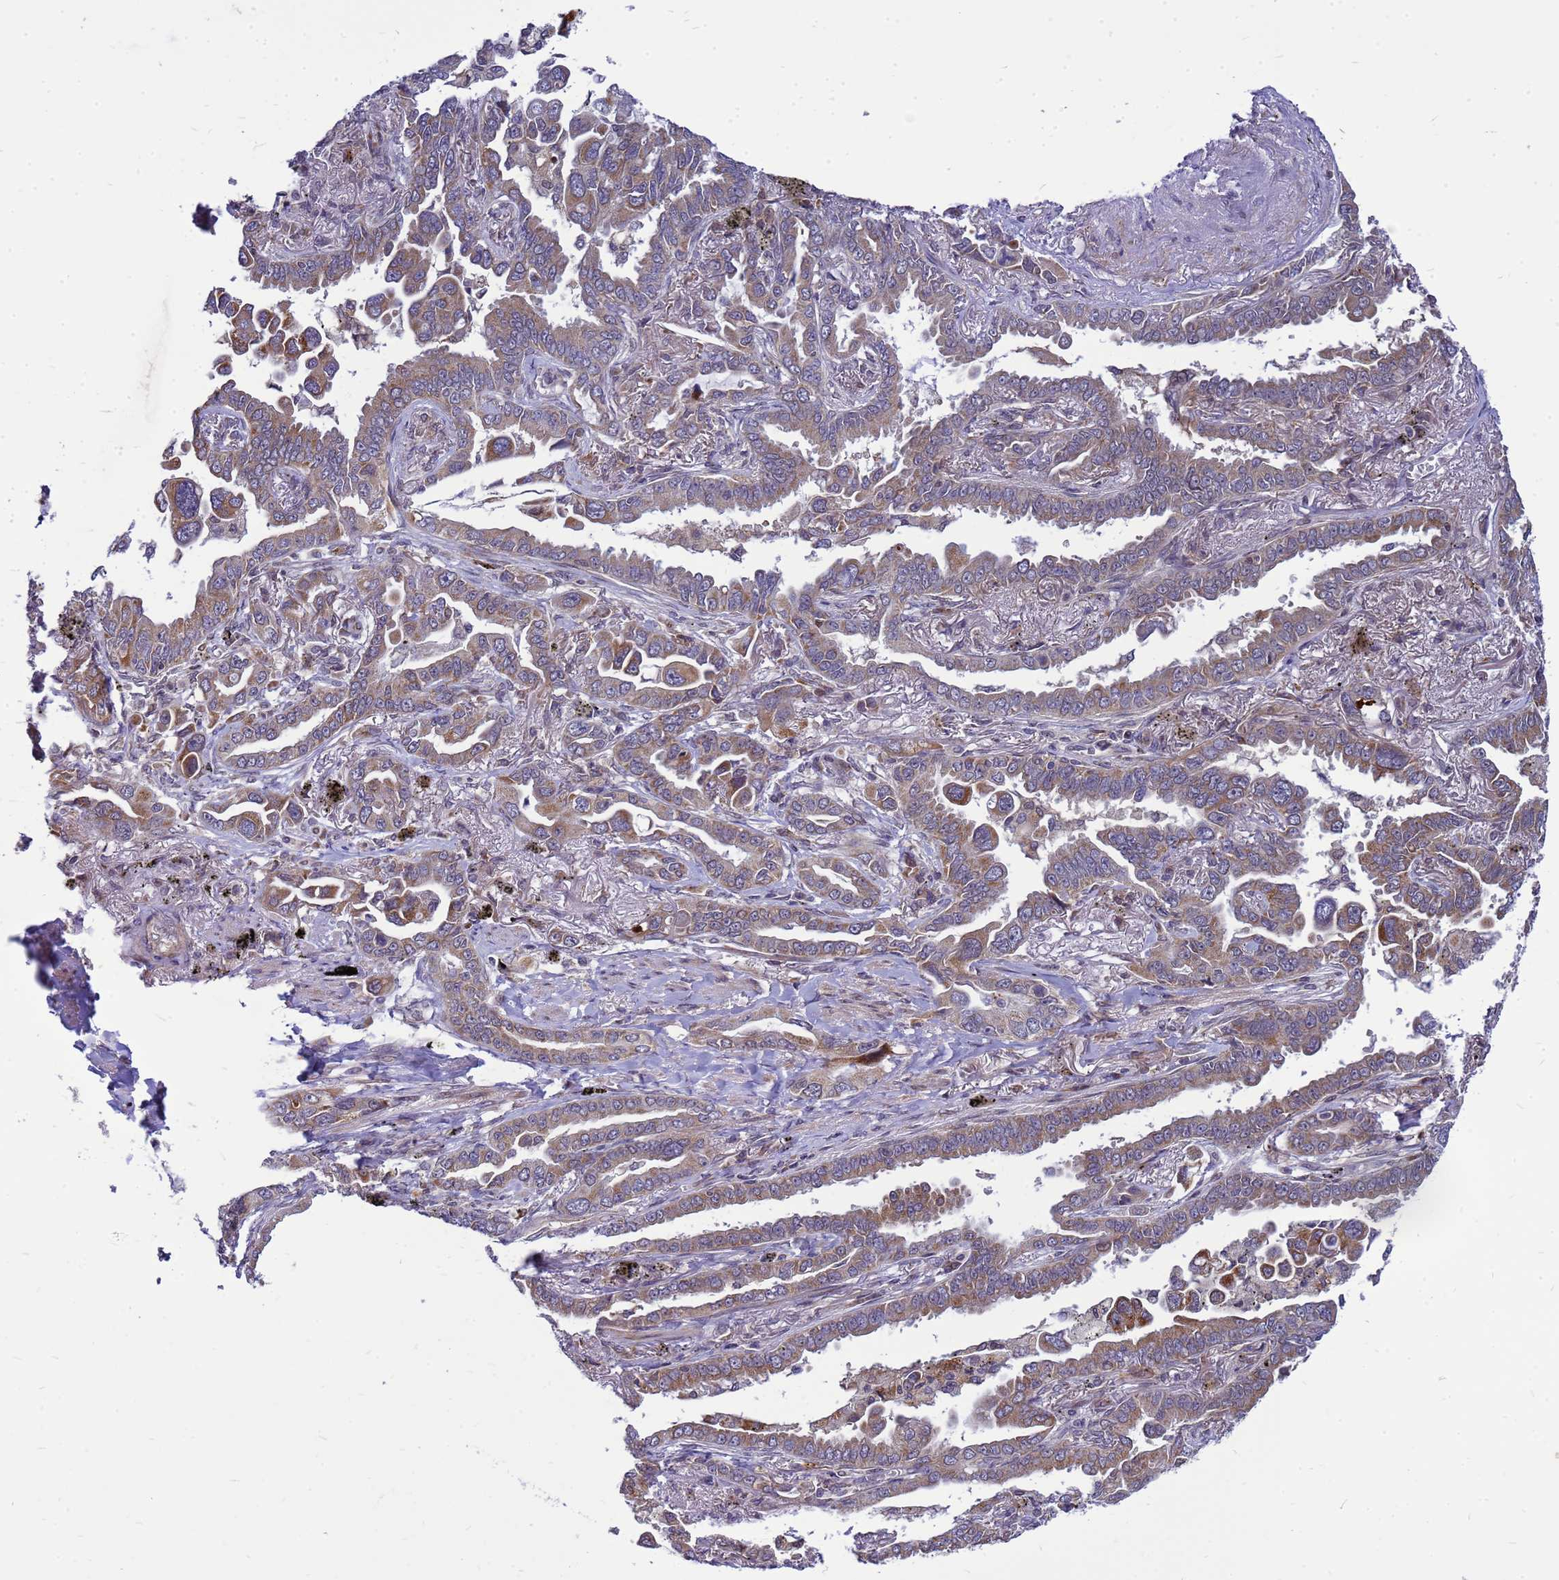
{"staining": {"intensity": "moderate", "quantity": "25%-75%", "location": "cytoplasmic/membranous"}, "tissue": "lung cancer", "cell_type": "Tumor cells", "image_type": "cancer", "snomed": [{"axis": "morphology", "description": "Adenocarcinoma, NOS"}, {"axis": "topography", "description": "Lung"}], "caption": "A brown stain shows moderate cytoplasmic/membranous staining of a protein in human lung cancer (adenocarcinoma) tumor cells.", "gene": "C12orf43", "patient": {"sex": "male", "age": 67}}